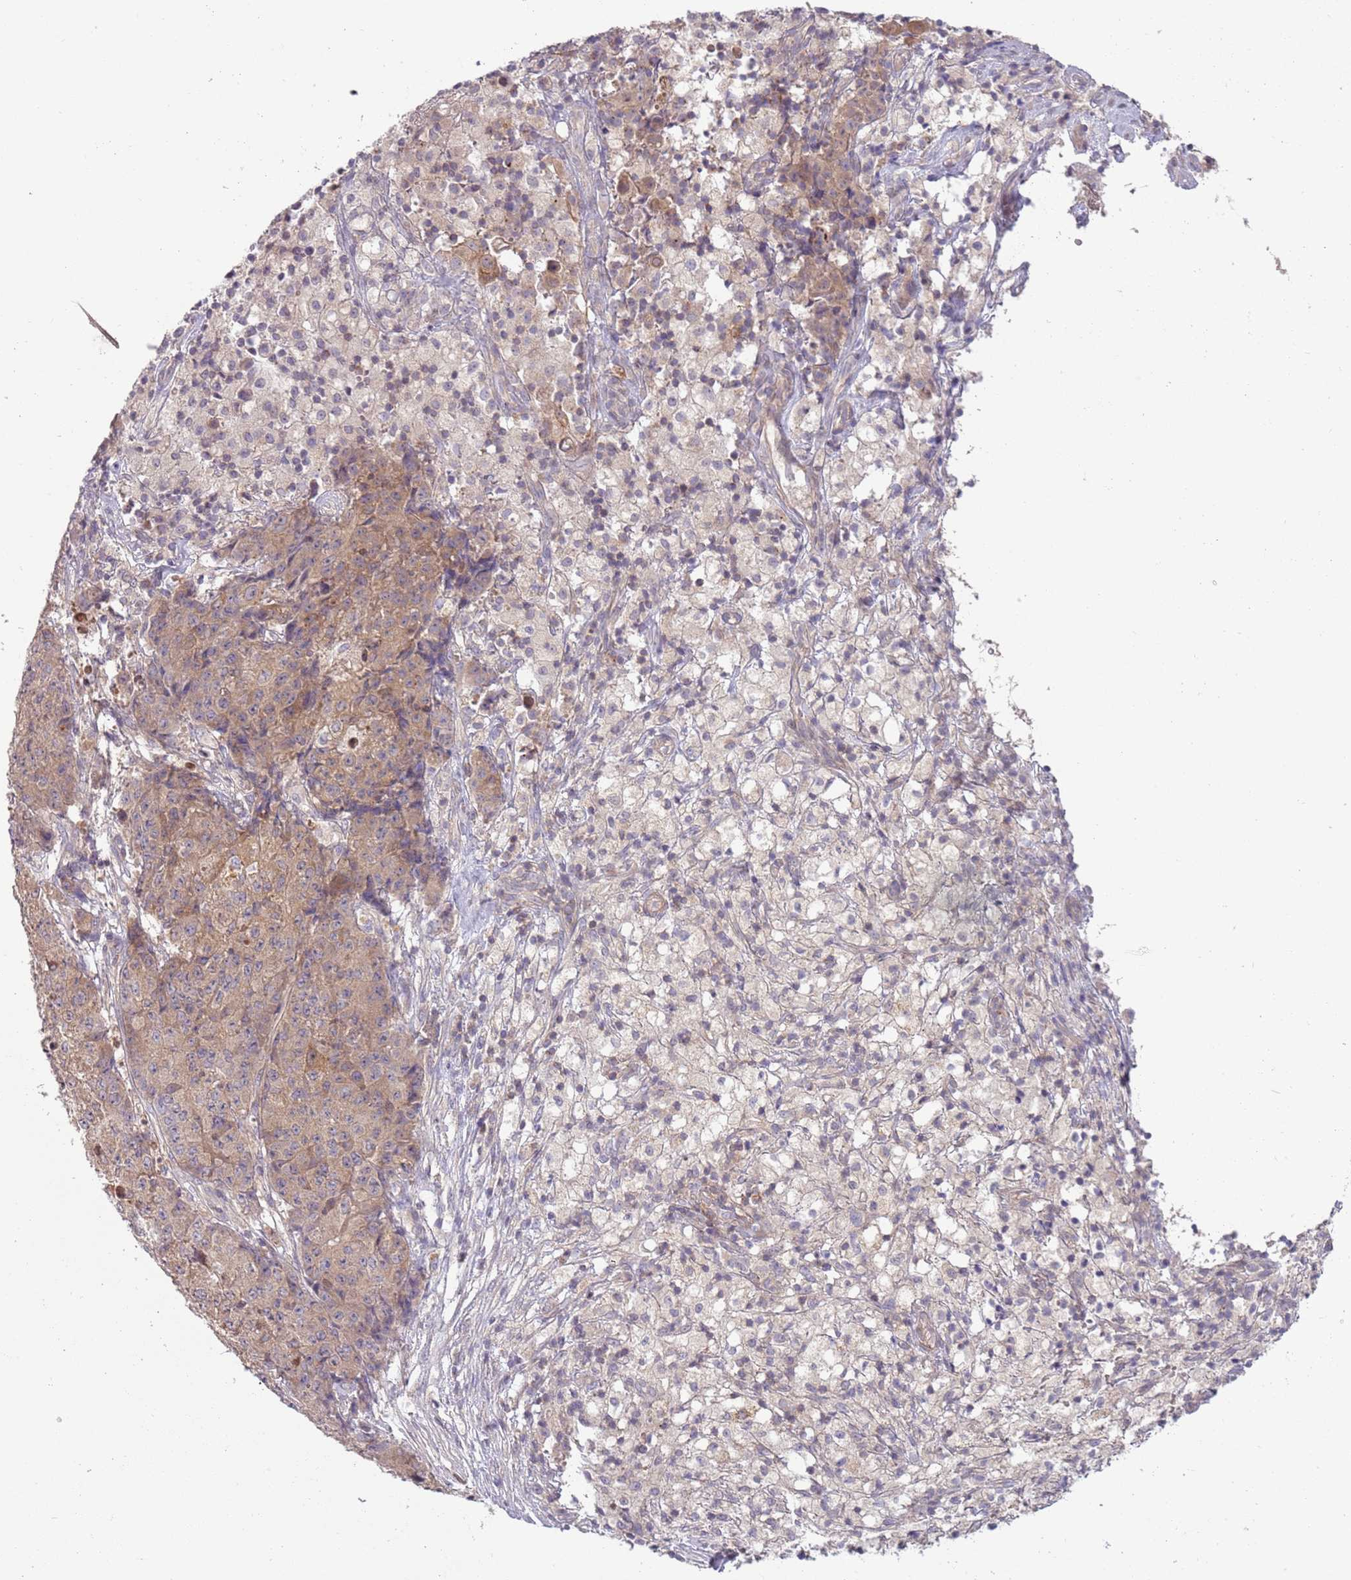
{"staining": {"intensity": "moderate", "quantity": "25%-75%", "location": "cytoplasmic/membranous"}, "tissue": "ovarian cancer", "cell_type": "Tumor cells", "image_type": "cancer", "snomed": [{"axis": "morphology", "description": "Carcinoma, endometroid"}, {"axis": "topography", "description": "Ovary"}], "caption": "A medium amount of moderate cytoplasmic/membranous expression is present in approximately 25%-75% of tumor cells in endometroid carcinoma (ovarian) tissue.", "gene": "DTD2", "patient": {"sex": "female", "age": 42}}